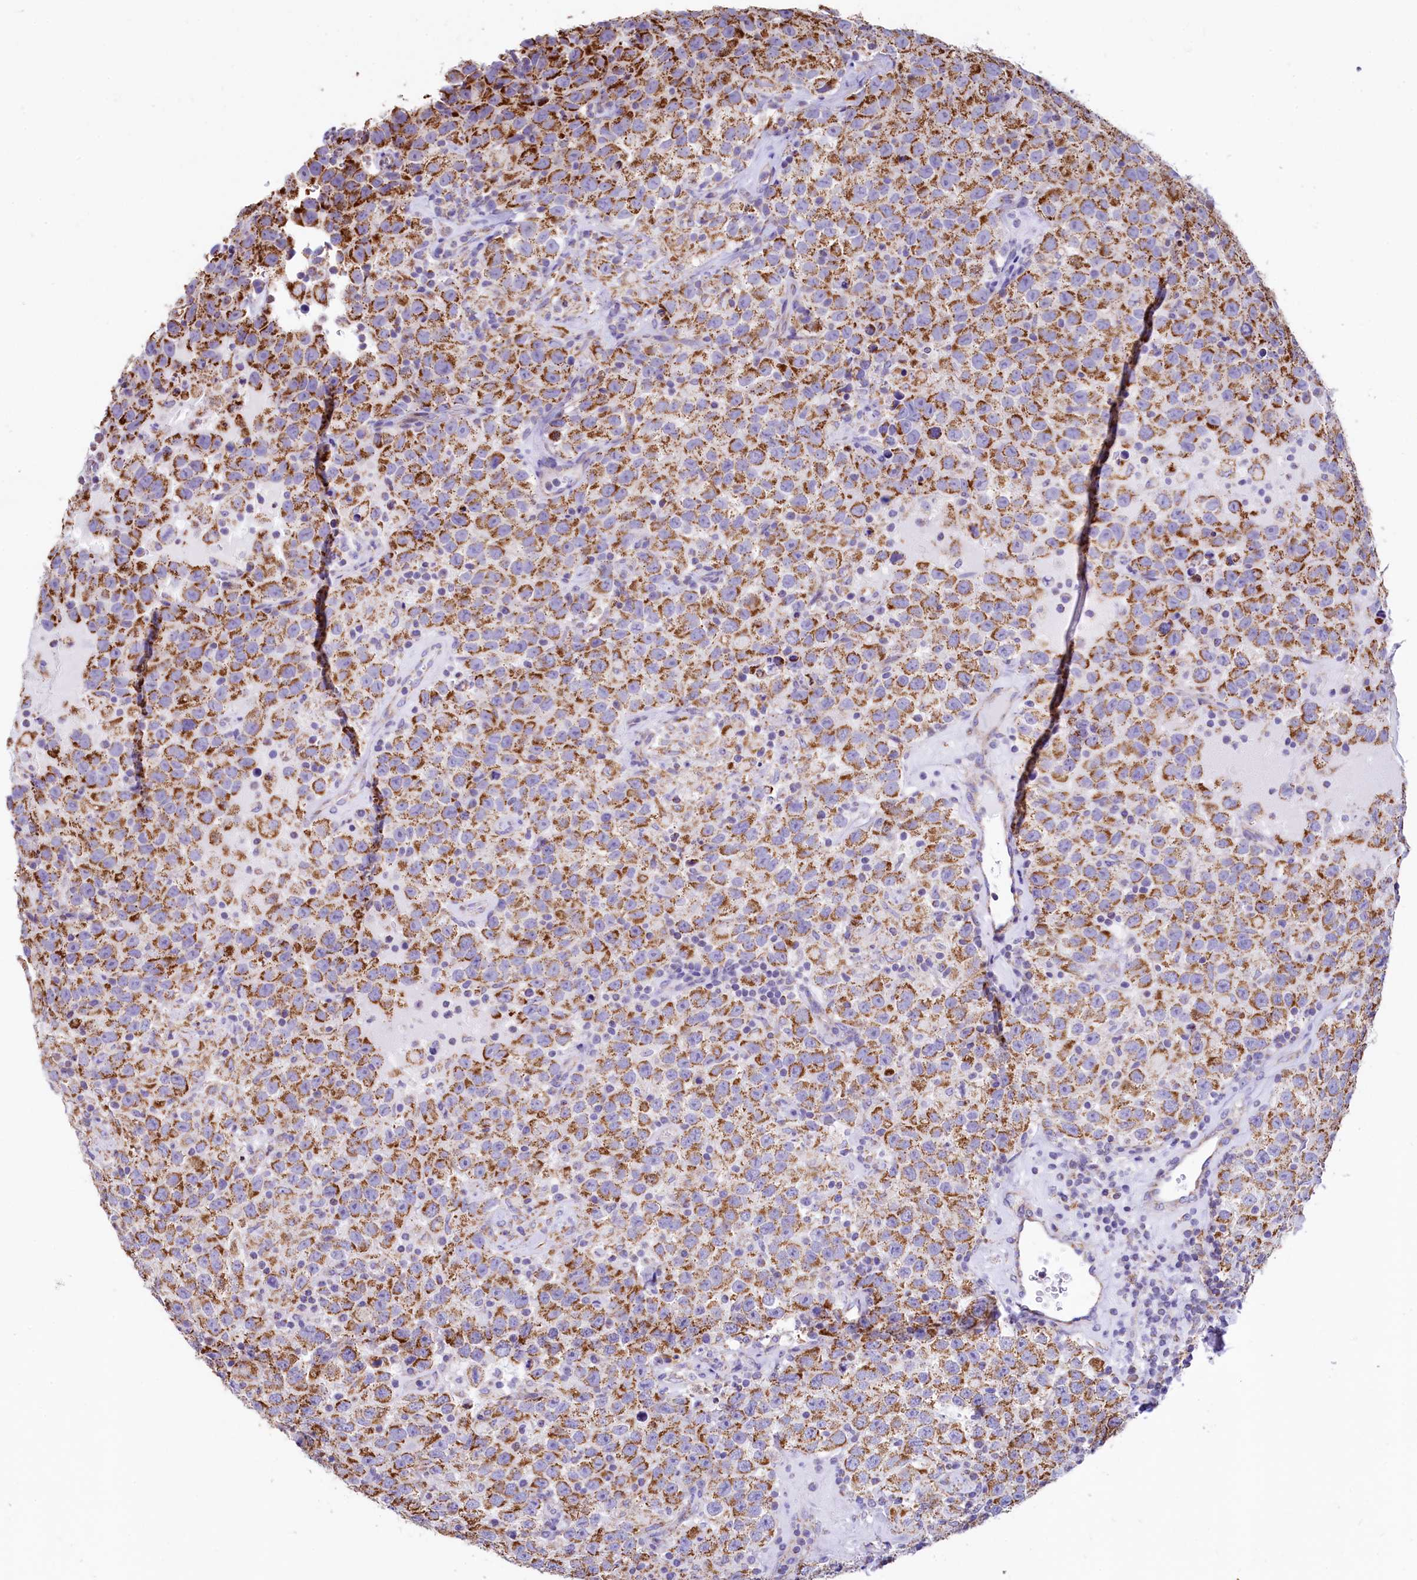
{"staining": {"intensity": "moderate", "quantity": ">75%", "location": "cytoplasmic/membranous"}, "tissue": "testis cancer", "cell_type": "Tumor cells", "image_type": "cancer", "snomed": [{"axis": "morphology", "description": "Seminoma, NOS"}, {"axis": "topography", "description": "Testis"}], "caption": "Immunohistochemical staining of testis cancer displays moderate cytoplasmic/membranous protein staining in approximately >75% of tumor cells. The staining was performed using DAB to visualize the protein expression in brown, while the nuclei were stained in blue with hematoxylin (Magnification: 20x).", "gene": "VWCE", "patient": {"sex": "male", "age": 41}}